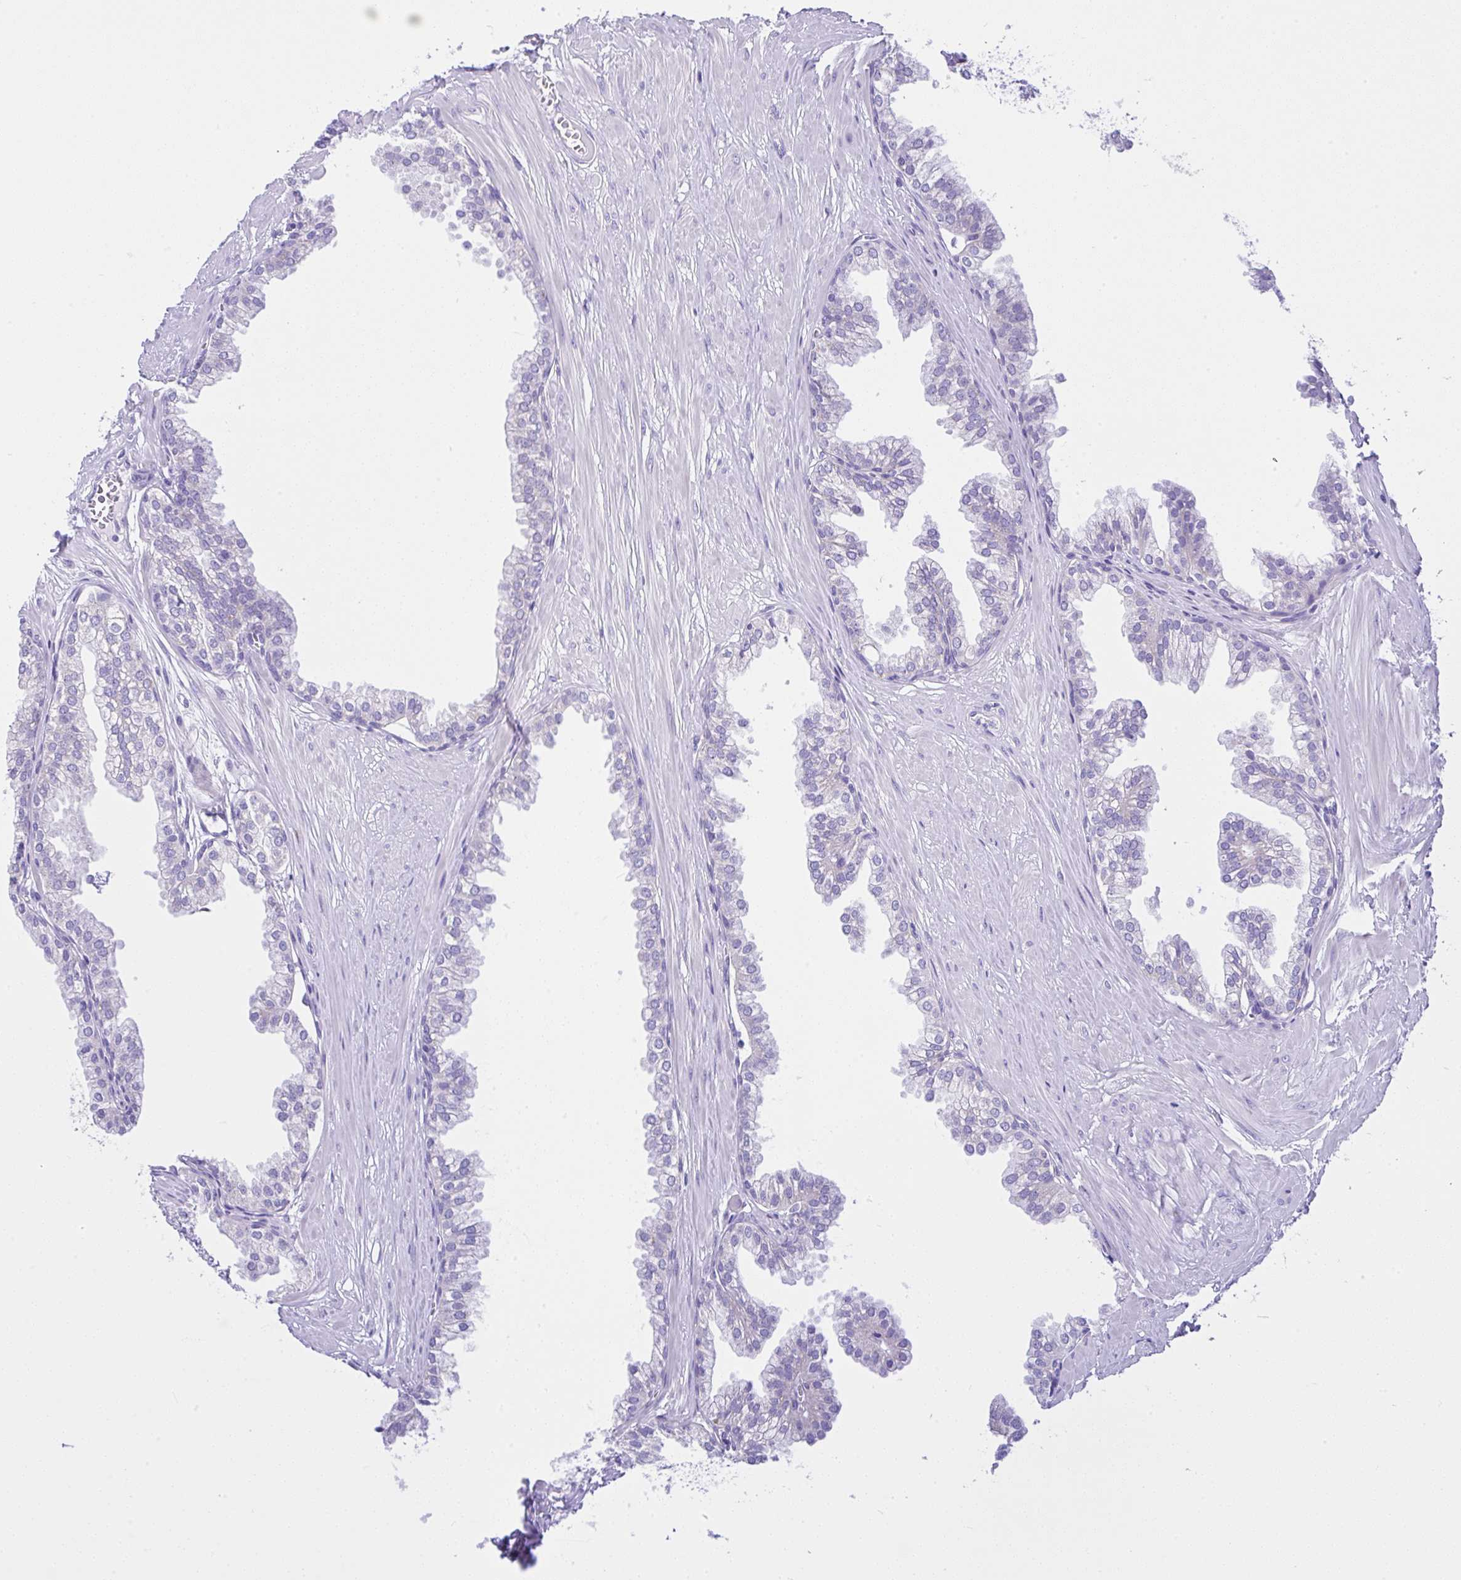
{"staining": {"intensity": "negative", "quantity": "none", "location": "none"}, "tissue": "prostate", "cell_type": "Glandular cells", "image_type": "normal", "snomed": [{"axis": "morphology", "description": "Normal tissue, NOS"}, {"axis": "topography", "description": "Prostate"}, {"axis": "topography", "description": "Peripheral nerve tissue"}], "caption": "Immunohistochemistry of benign human prostate displays no positivity in glandular cells. The staining was performed using DAB to visualize the protein expression in brown, while the nuclei were stained in blue with hematoxylin (Magnification: 20x).", "gene": "SLC13A1", "patient": {"sex": "male", "age": 55}}